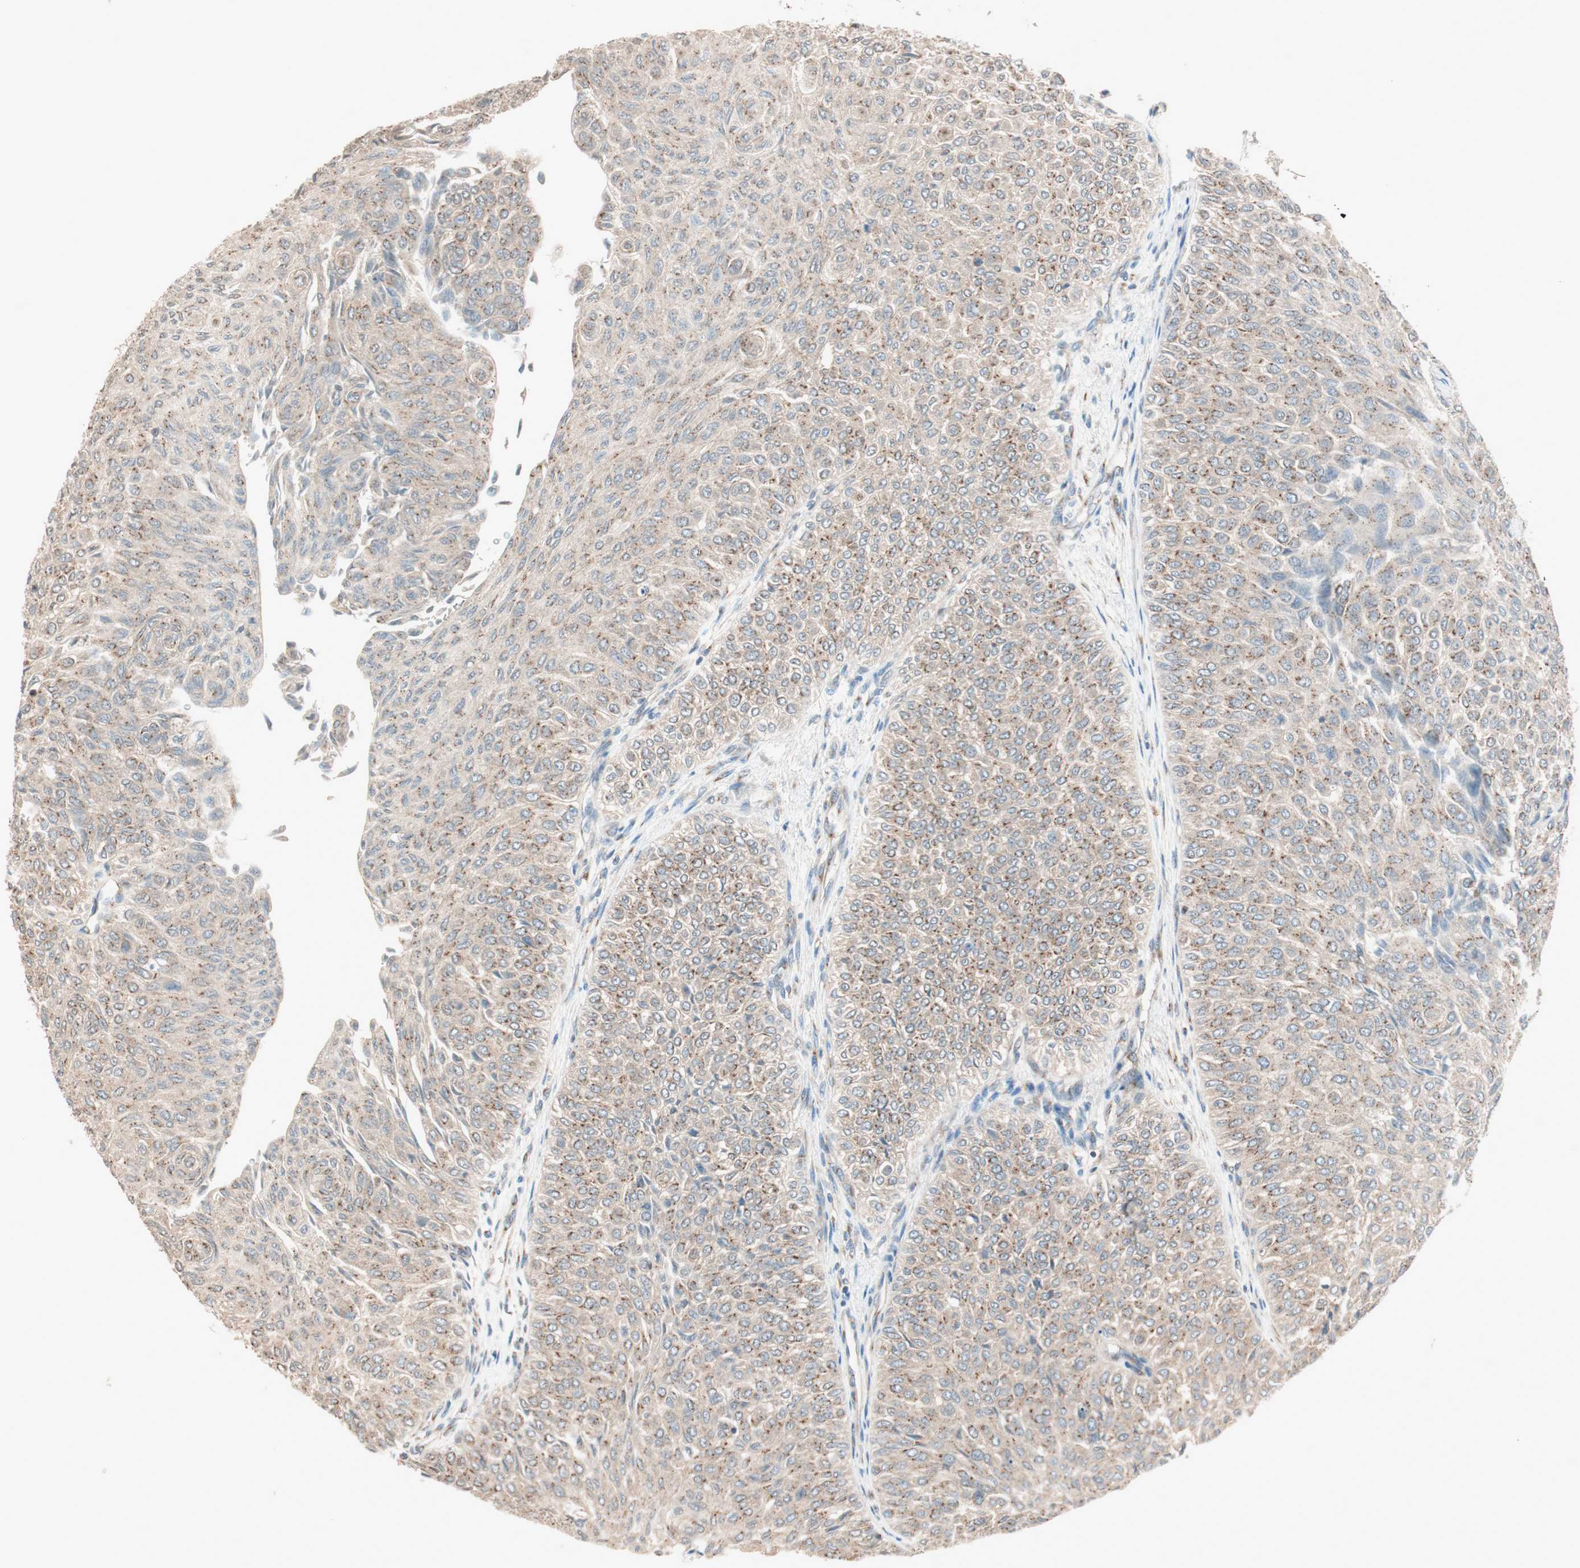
{"staining": {"intensity": "moderate", "quantity": "25%-75%", "location": "cytoplasmic/membranous"}, "tissue": "urothelial cancer", "cell_type": "Tumor cells", "image_type": "cancer", "snomed": [{"axis": "morphology", "description": "Urothelial carcinoma, Low grade"}, {"axis": "topography", "description": "Urinary bladder"}], "caption": "Immunohistochemistry (DAB) staining of human urothelial cancer reveals moderate cytoplasmic/membranous protein expression in about 25%-75% of tumor cells.", "gene": "SEC16A", "patient": {"sex": "male", "age": 78}}